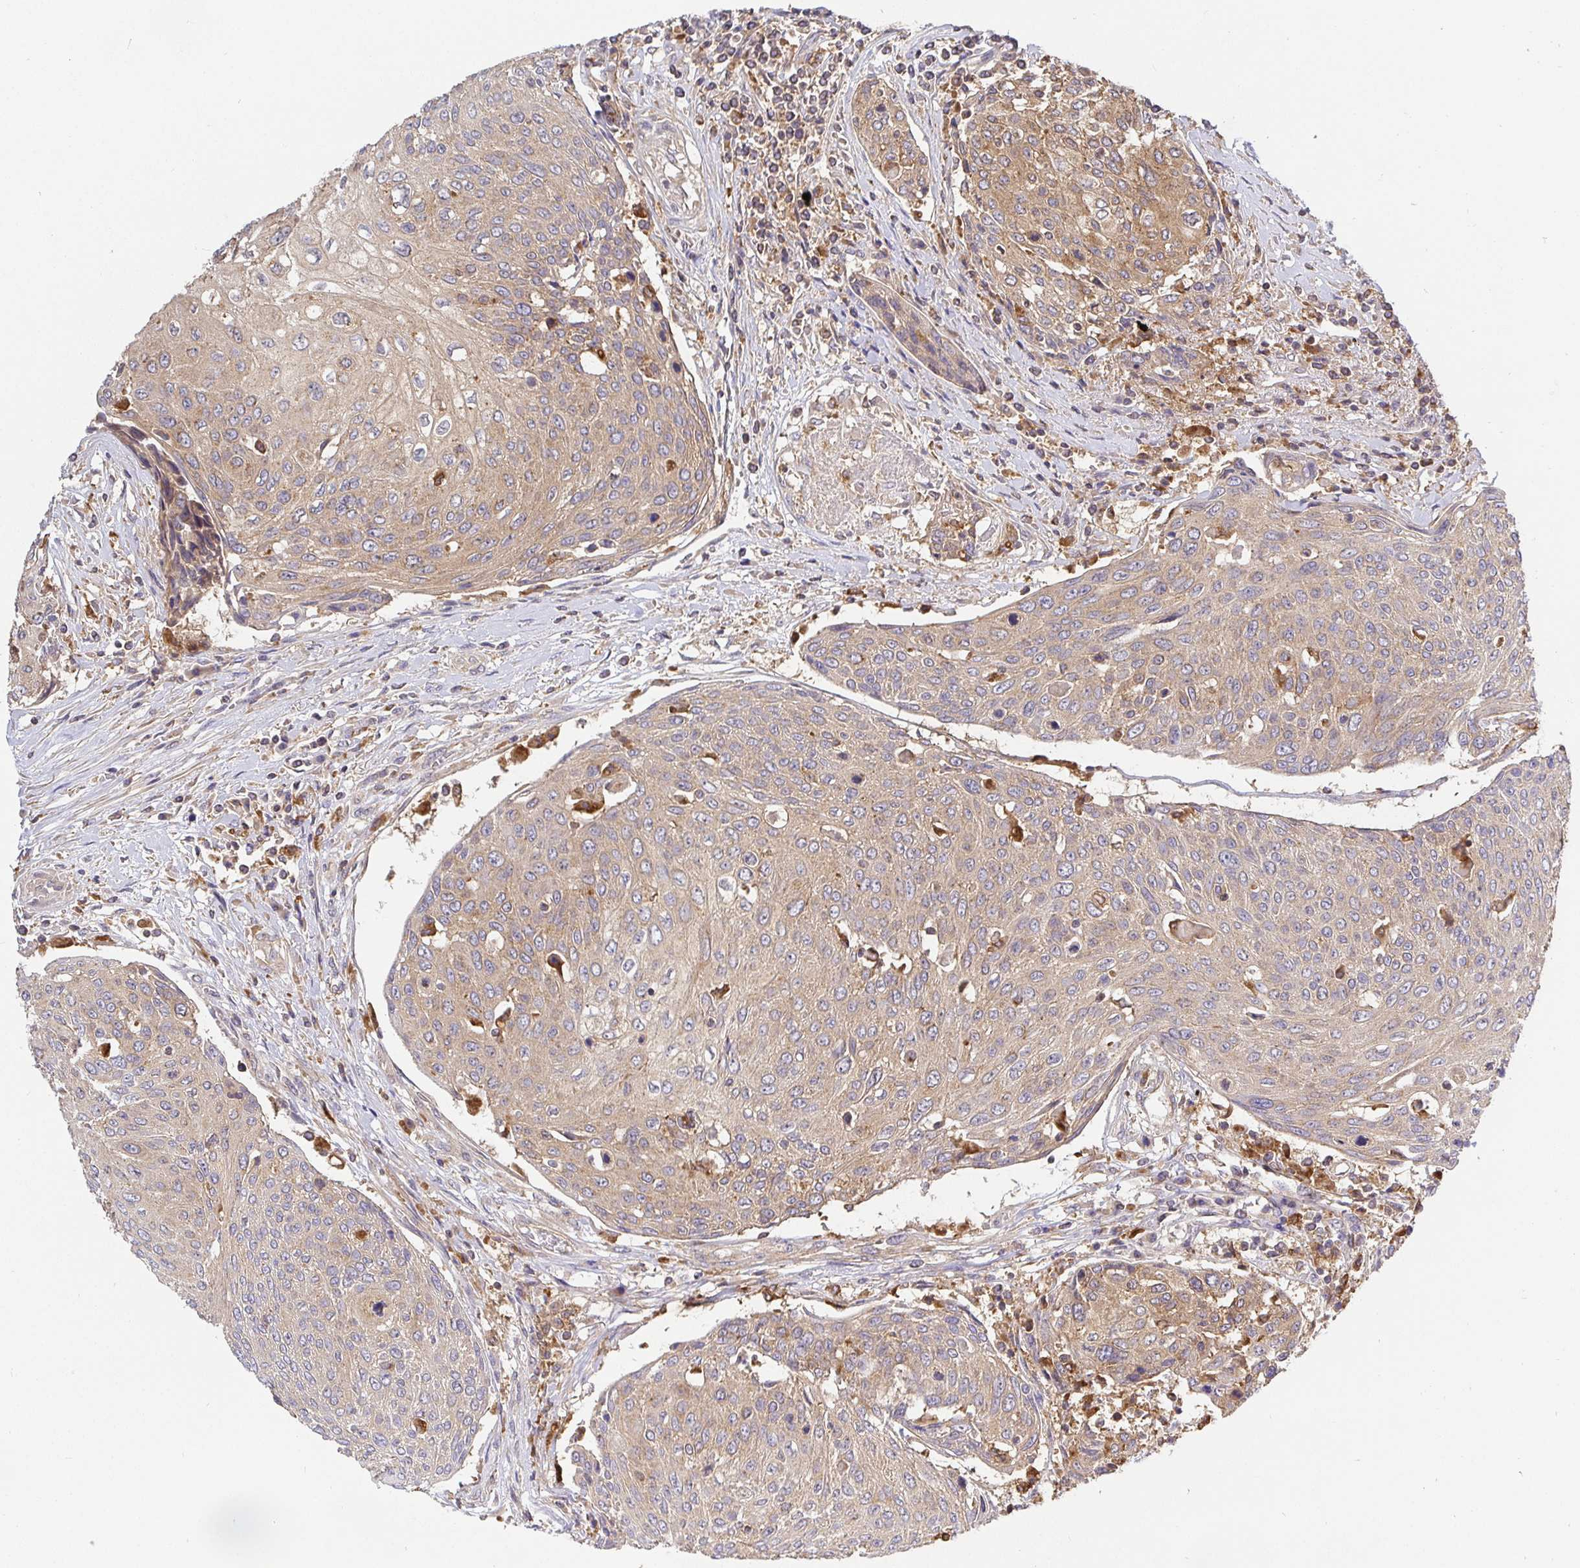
{"staining": {"intensity": "weak", "quantity": ">75%", "location": "cytoplasmic/membranous"}, "tissue": "urothelial cancer", "cell_type": "Tumor cells", "image_type": "cancer", "snomed": [{"axis": "morphology", "description": "Urothelial carcinoma, High grade"}, {"axis": "topography", "description": "Urinary bladder"}], "caption": "Urothelial cancer stained with a brown dye displays weak cytoplasmic/membranous positive staining in approximately >75% of tumor cells.", "gene": "ATP6V1F", "patient": {"sex": "female", "age": 70}}